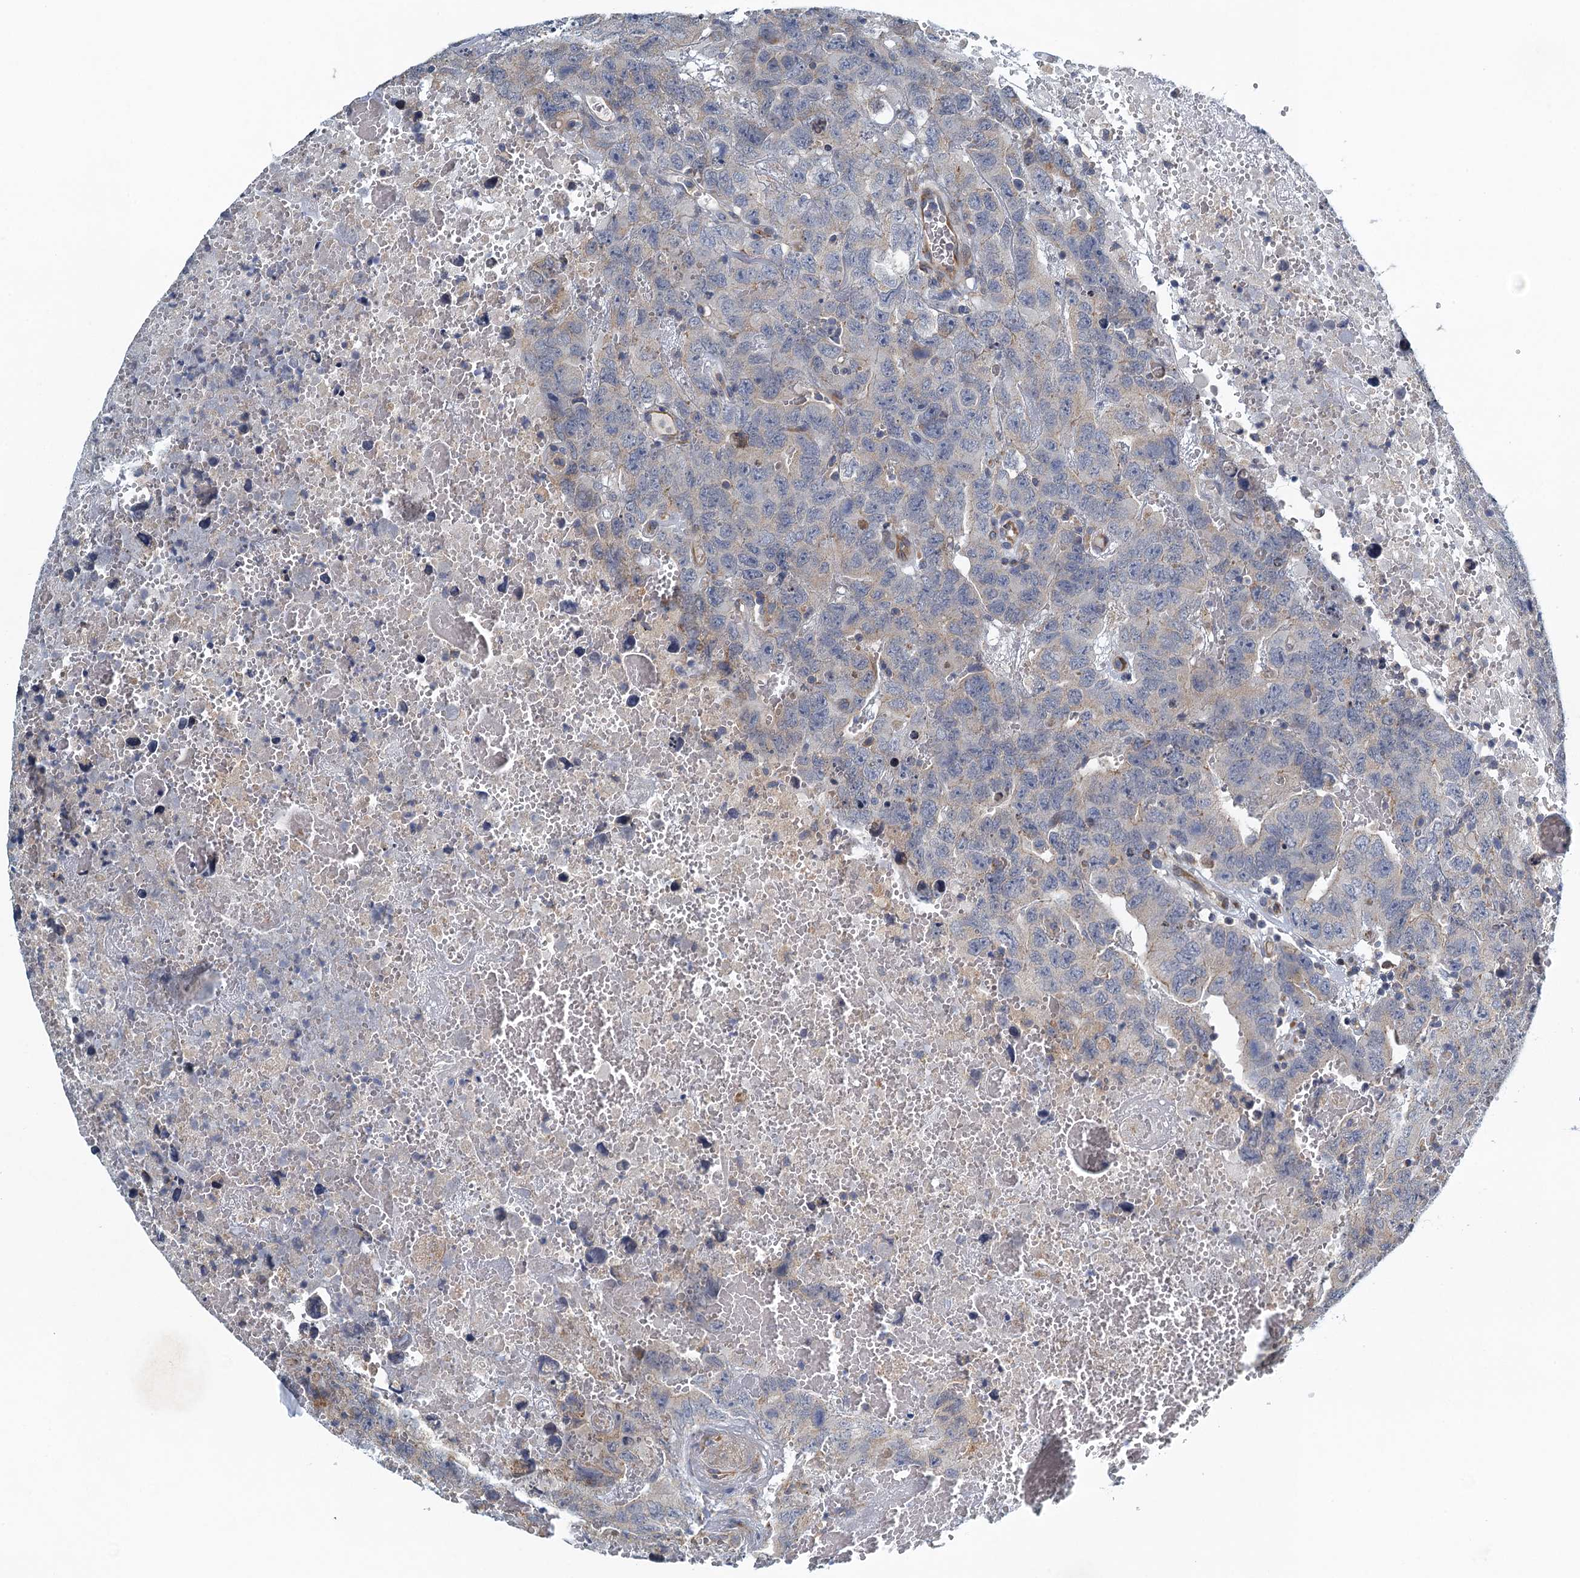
{"staining": {"intensity": "negative", "quantity": "none", "location": "none"}, "tissue": "testis cancer", "cell_type": "Tumor cells", "image_type": "cancer", "snomed": [{"axis": "morphology", "description": "Carcinoma, Embryonal, NOS"}, {"axis": "topography", "description": "Testis"}], "caption": "There is no significant expression in tumor cells of testis cancer (embryonal carcinoma). (DAB IHC, high magnification).", "gene": "ALG2", "patient": {"sex": "male", "age": 45}}